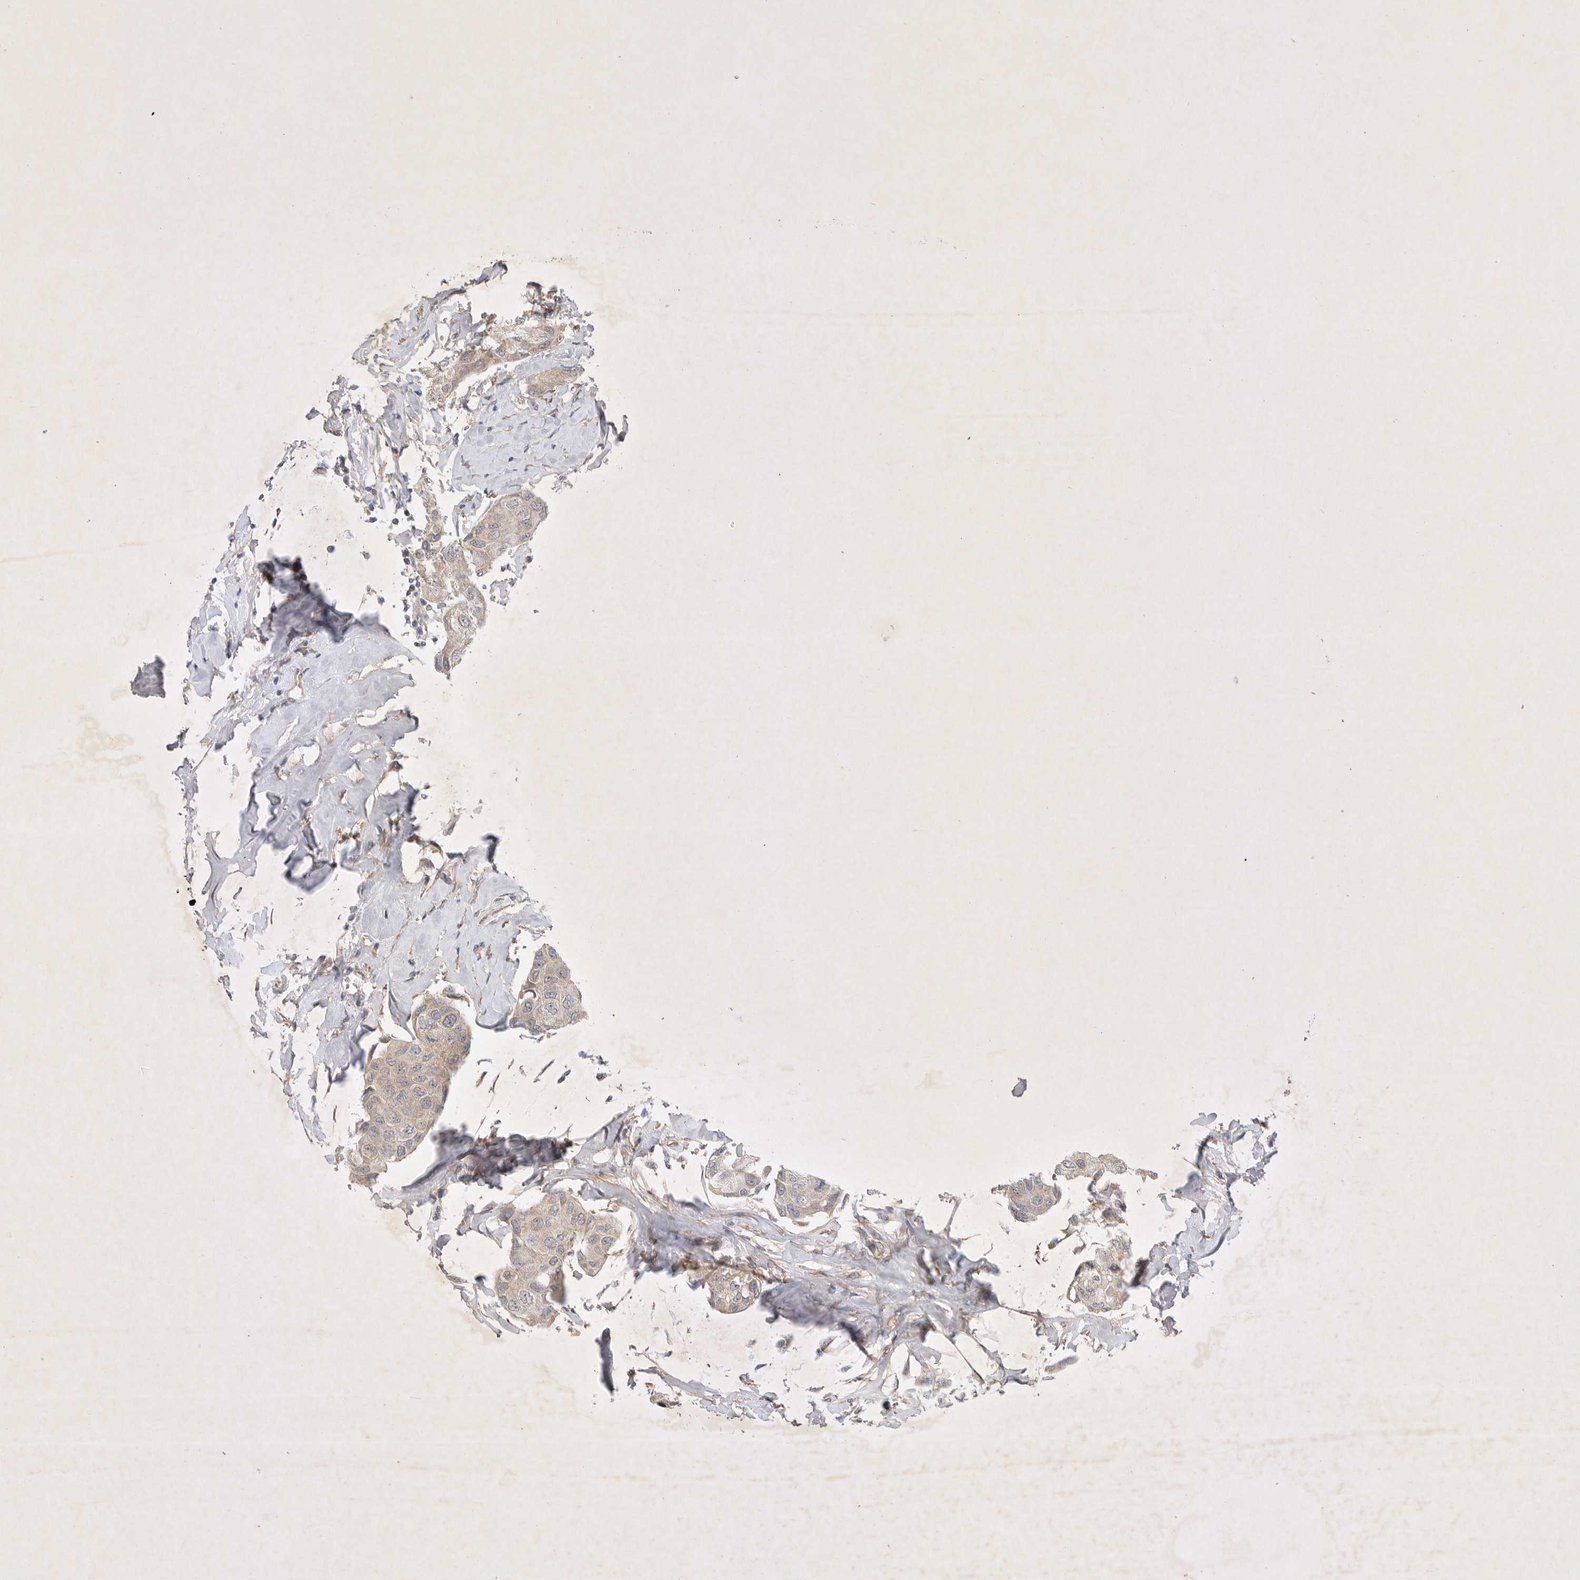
{"staining": {"intensity": "weak", "quantity": ">75%", "location": "cytoplasmic/membranous"}, "tissue": "breast cancer", "cell_type": "Tumor cells", "image_type": "cancer", "snomed": [{"axis": "morphology", "description": "Duct carcinoma"}, {"axis": "topography", "description": "Breast"}], "caption": "The image reveals staining of breast cancer (intraductal carcinoma), revealing weak cytoplasmic/membranous protein expression (brown color) within tumor cells. The staining was performed using DAB (3,3'-diaminobenzidine), with brown indicating positive protein expression. Nuclei are stained blue with hematoxylin.", "gene": "PTPDC1", "patient": {"sex": "female", "age": 80}}